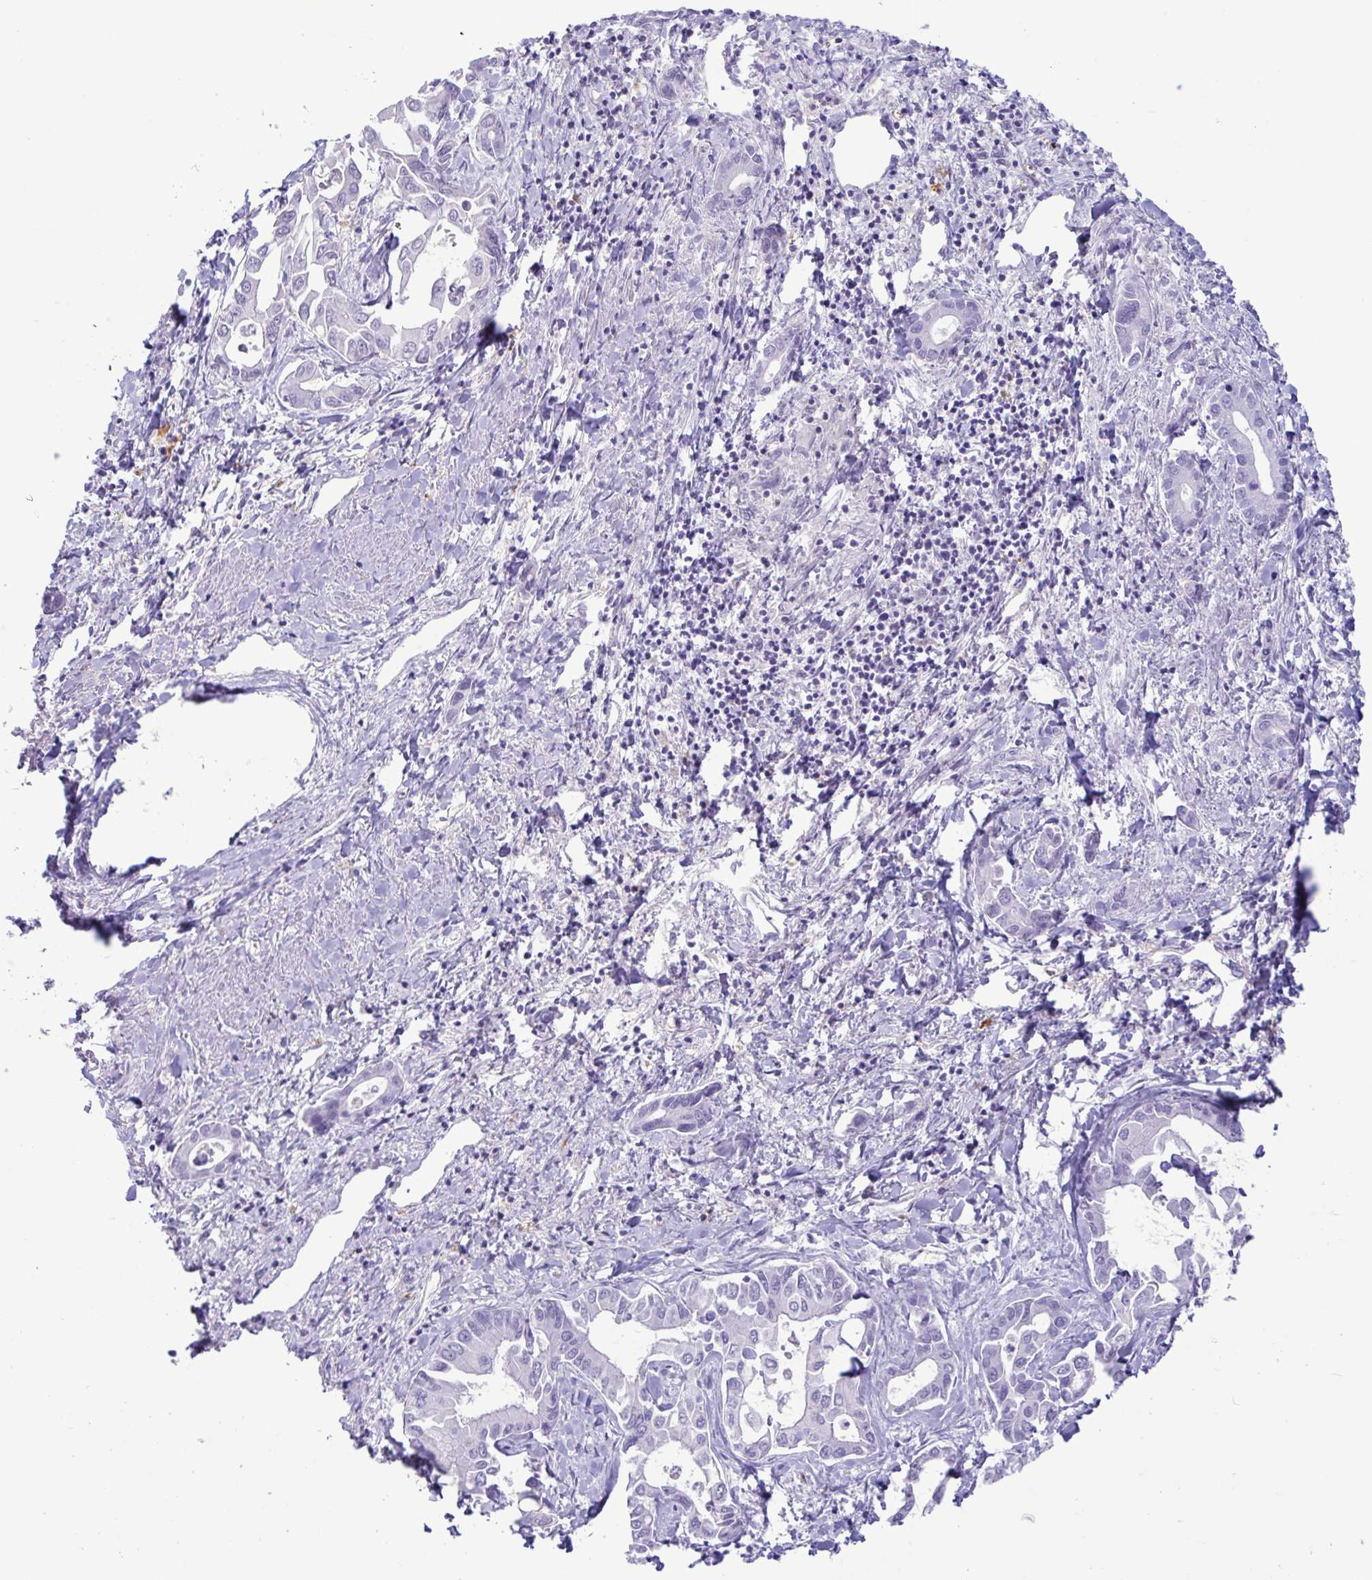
{"staining": {"intensity": "negative", "quantity": "none", "location": "none"}, "tissue": "liver cancer", "cell_type": "Tumor cells", "image_type": "cancer", "snomed": [{"axis": "morphology", "description": "Cholangiocarcinoma"}, {"axis": "topography", "description": "Liver"}], "caption": "This is an immunohistochemistry (IHC) image of human cholangiocarcinoma (liver). There is no positivity in tumor cells.", "gene": "XCL1", "patient": {"sex": "male", "age": 66}}